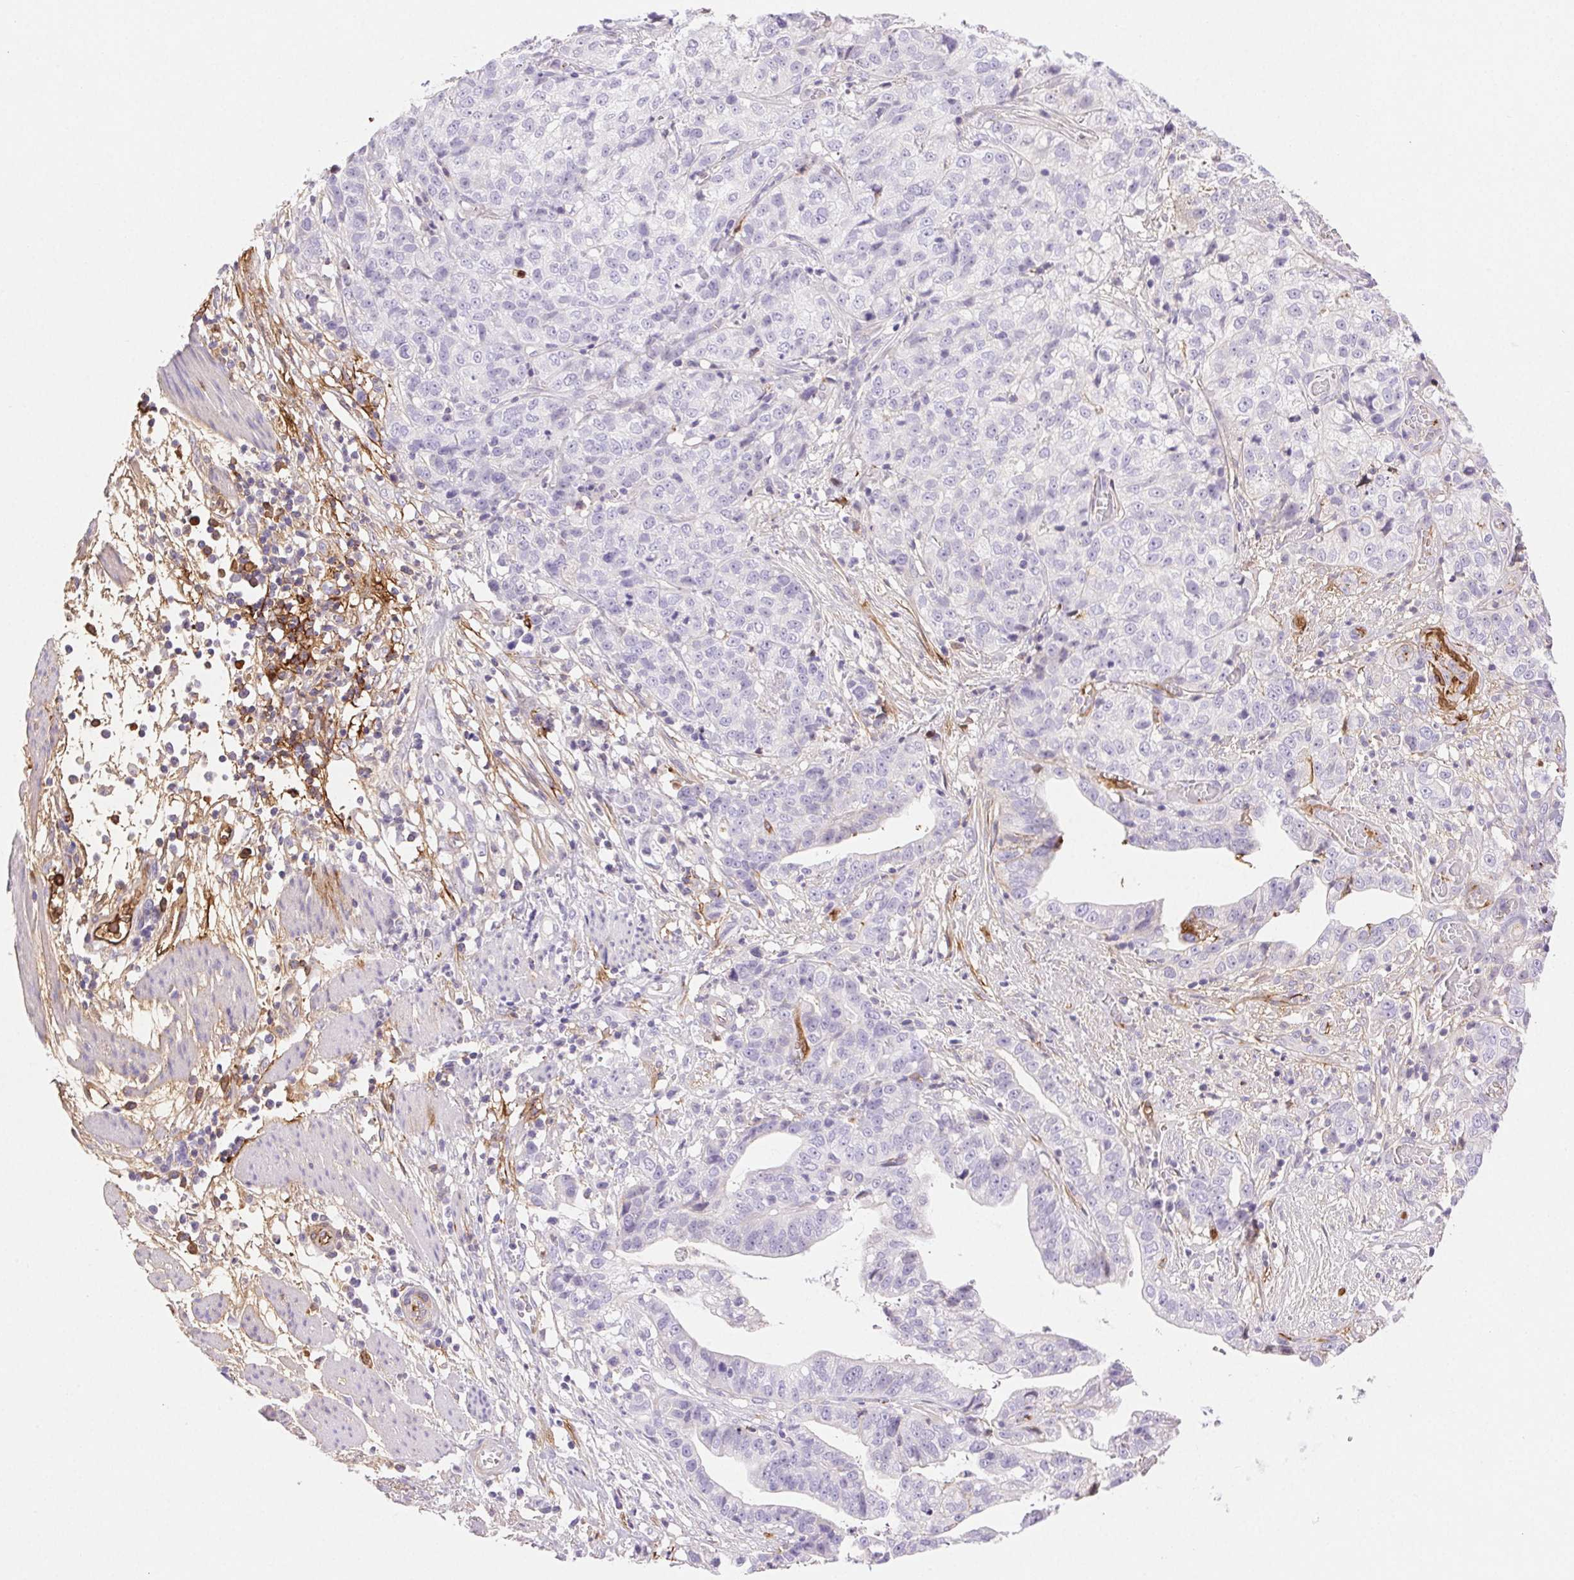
{"staining": {"intensity": "negative", "quantity": "none", "location": "none"}, "tissue": "stomach cancer", "cell_type": "Tumor cells", "image_type": "cancer", "snomed": [{"axis": "morphology", "description": "Adenocarcinoma, NOS"}, {"axis": "topography", "description": "Stomach, upper"}], "caption": "An IHC image of adenocarcinoma (stomach) is shown. There is no staining in tumor cells of adenocarcinoma (stomach).", "gene": "FGA", "patient": {"sex": "female", "age": 67}}